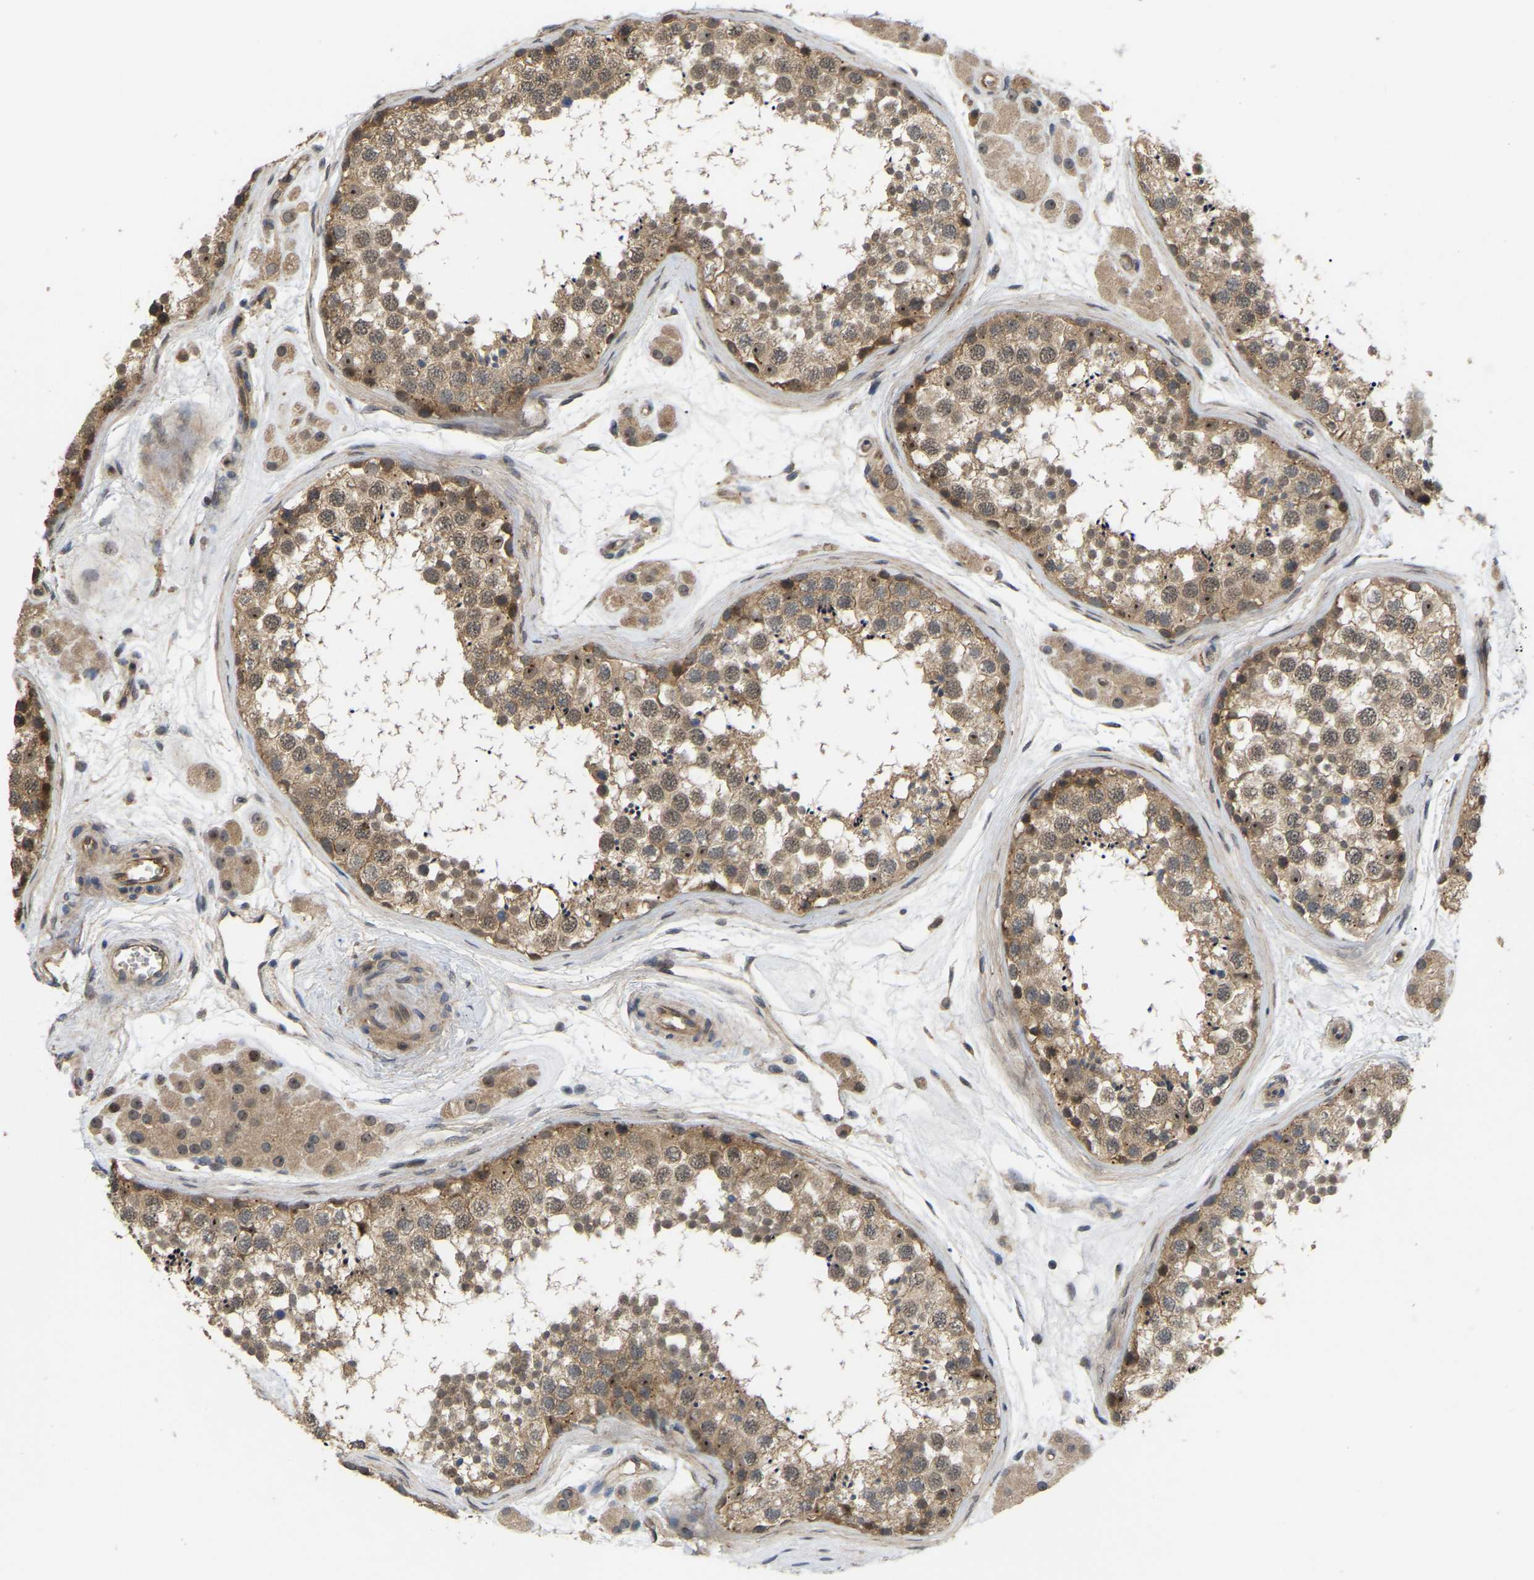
{"staining": {"intensity": "weak", "quantity": ">75%", "location": "cytoplasmic/membranous,nuclear"}, "tissue": "testis", "cell_type": "Cells in seminiferous ducts", "image_type": "normal", "snomed": [{"axis": "morphology", "description": "Normal tissue, NOS"}, {"axis": "topography", "description": "Testis"}], "caption": "Protein expression analysis of normal testis displays weak cytoplasmic/membranous,nuclear positivity in approximately >75% of cells in seminiferous ducts.", "gene": "LIMK2", "patient": {"sex": "male", "age": 56}}